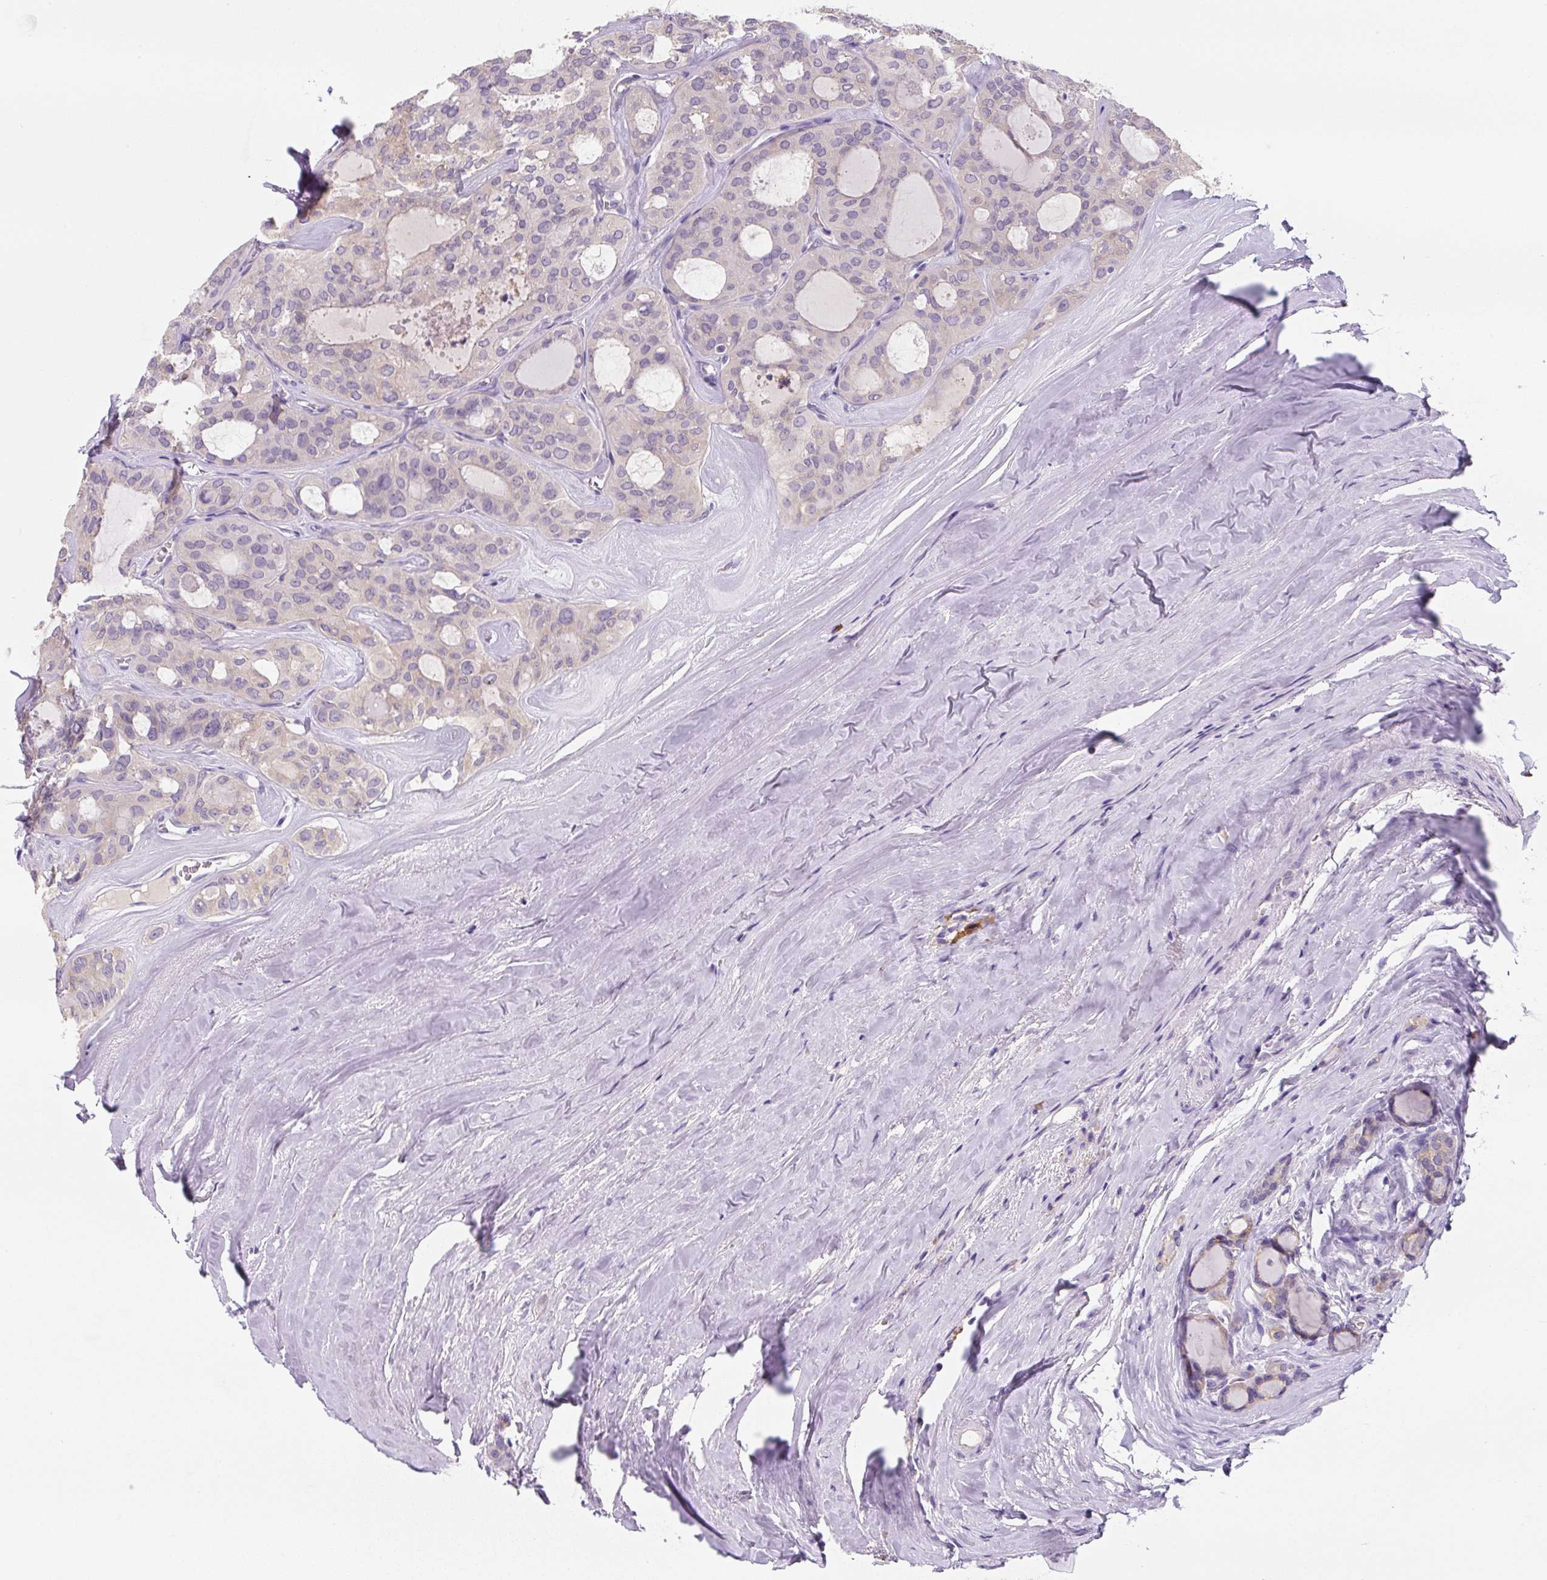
{"staining": {"intensity": "negative", "quantity": "none", "location": "none"}, "tissue": "thyroid cancer", "cell_type": "Tumor cells", "image_type": "cancer", "snomed": [{"axis": "morphology", "description": "Follicular adenoma carcinoma, NOS"}, {"axis": "topography", "description": "Thyroid gland"}], "caption": "Thyroid cancer was stained to show a protein in brown. There is no significant staining in tumor cells.", "gene": "FZD5", "patient": {"sex": "male", "age": 75}}